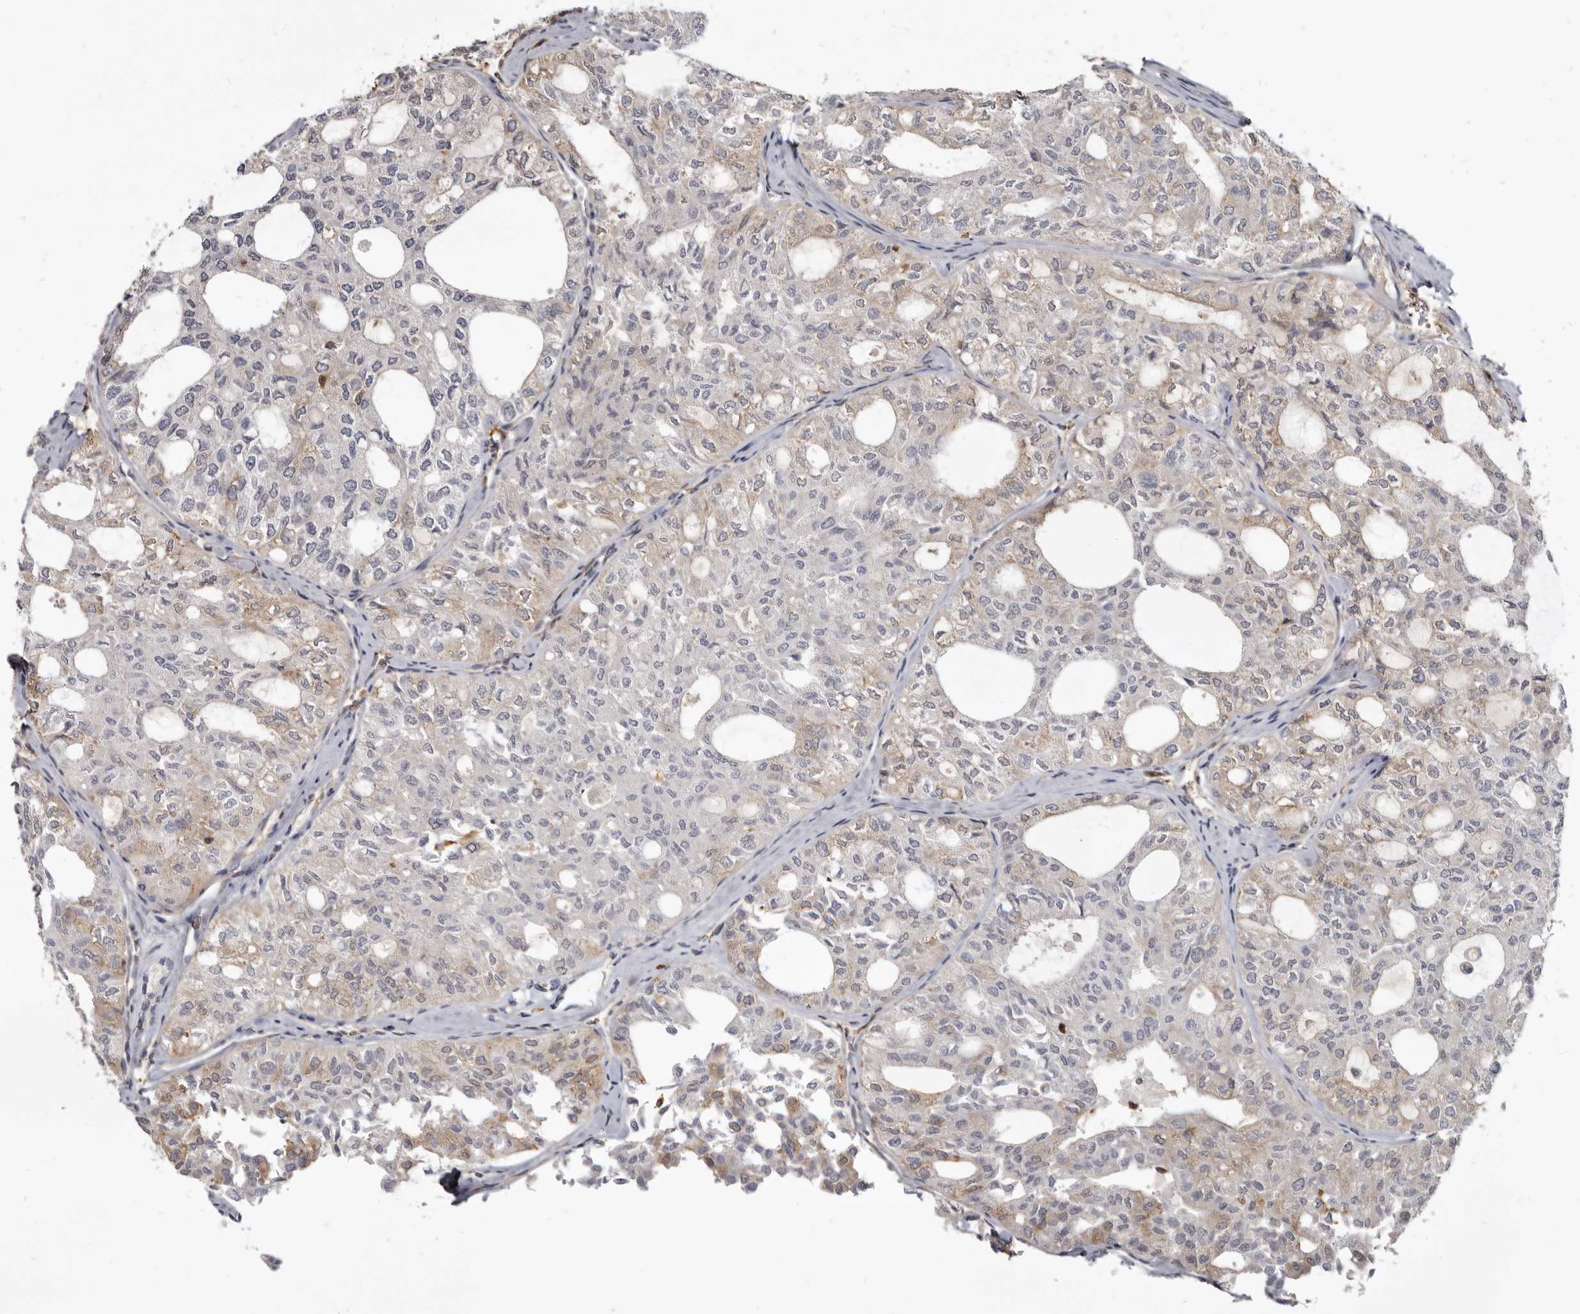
{"staining": {"intensity": "moderate", "quantity": "<25%", "location": "cytoplasmic/membranous"}, "tissue": "thyroid cancer", "cell_type": "Tumor cells", "image_type": "cancer", "snomed": [{"axis": "morphology", "description": "Follicular adenoma carcinoma, NOS"}, {"axis": "topography", "description": "Thyroid gland"}], "caption": "DAB (3,3'-diaminobenzidine) immunohistochemical staining of human follicular adenoma carcinoma (thyroid) demonstrates moderate cytoplasmic/membranous protein expression in about <25% of tumor cells. Using DAB (3,3'-diaminobenzidine) (brown) and hematoxylin (blue) stains, captured at high magnification using brightfield microscopy.", "gene": "CBL", "patient": {"sex": "male", "age": 75}}